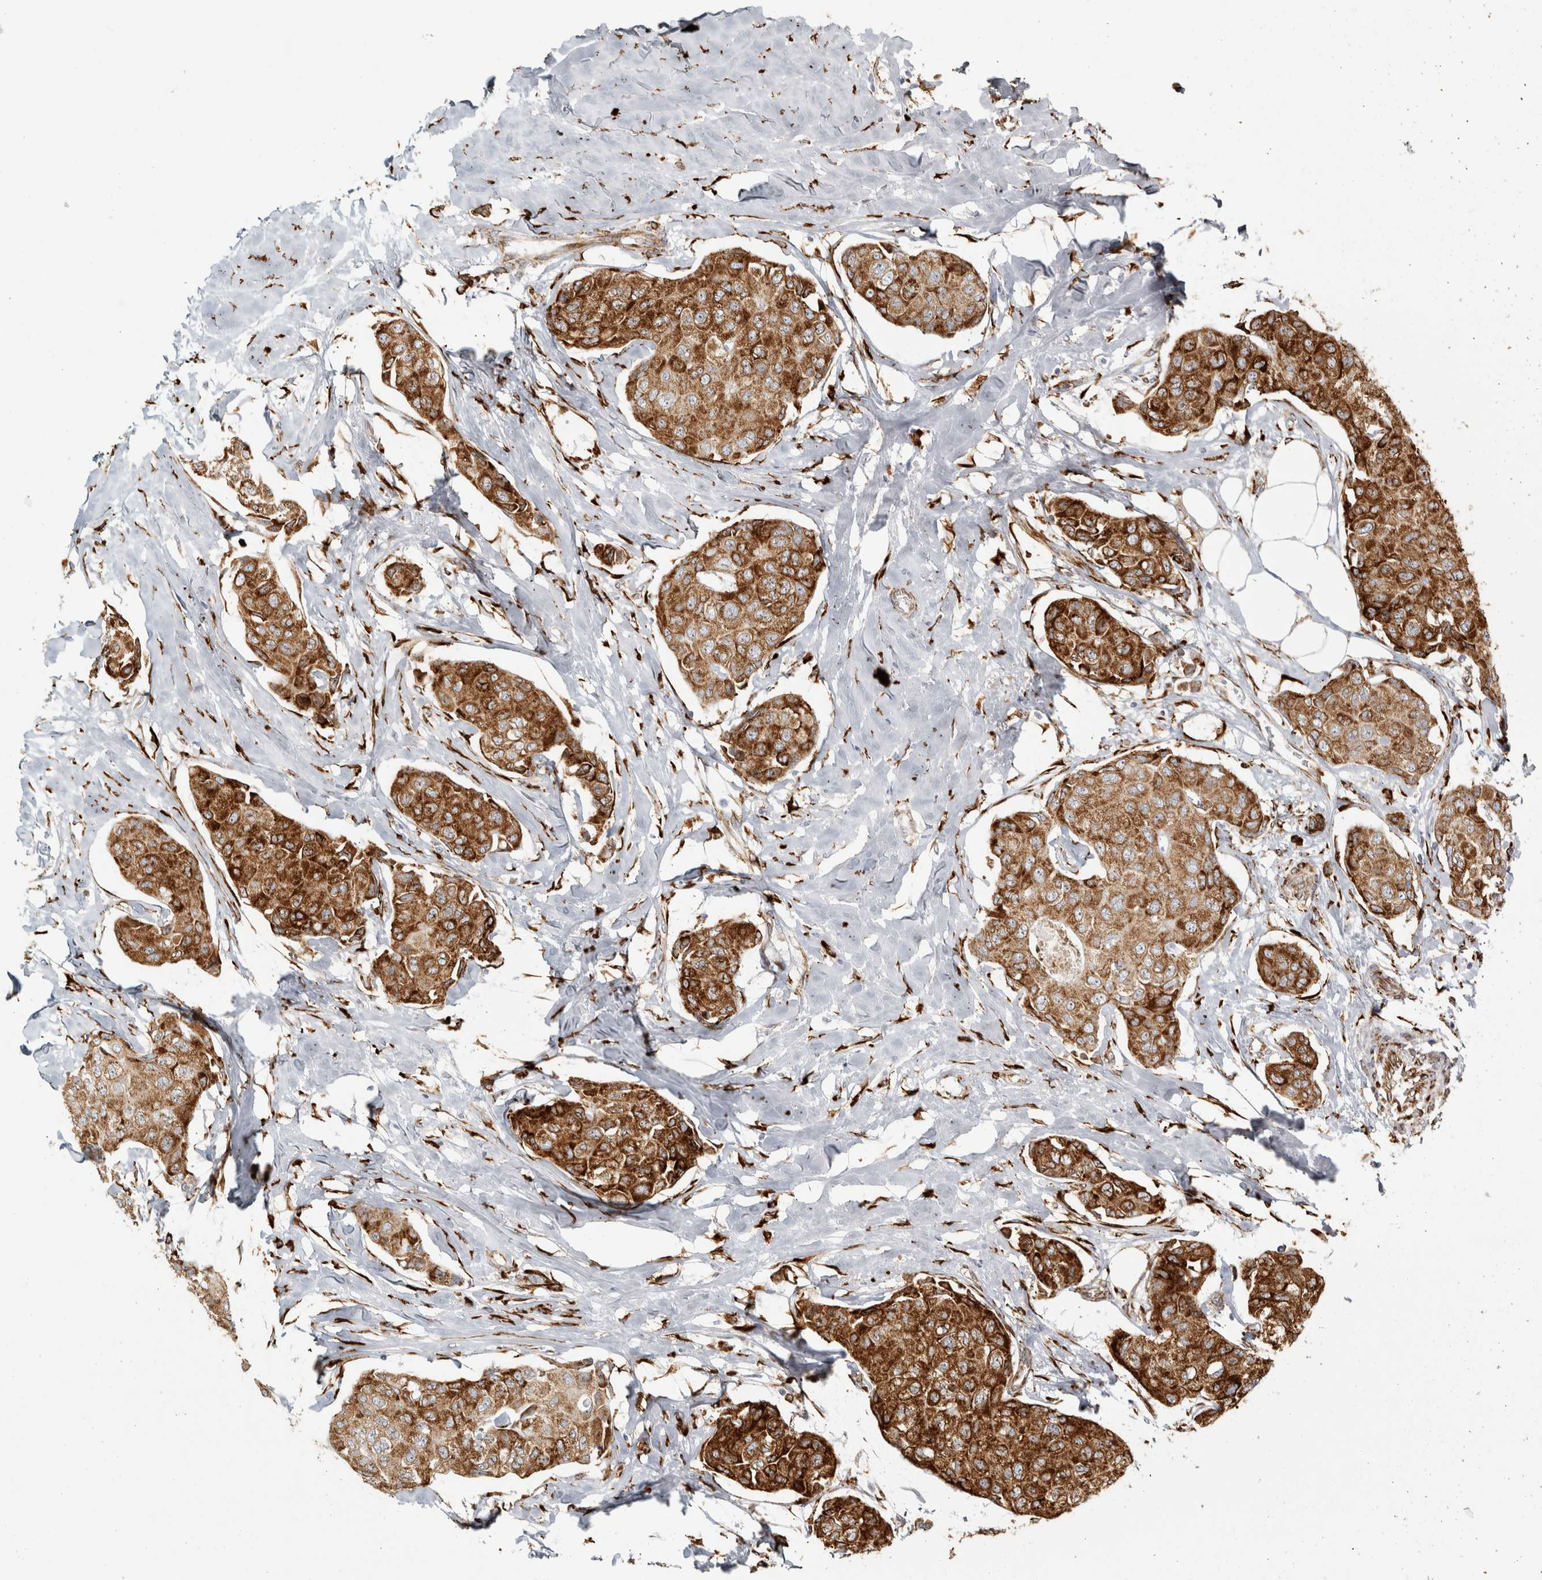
{"staining": {"intensity": "strong", "quantity": ">75%", "location": "cytoplasmic/membranous"}, "tissue": "breast cancer", "cell_type": "Tumor cells", "image_type": "cancer", "snomed": [{"axis": "morphology", "description": "Duct carcinoma"}, {"axis": "topography", "description": "Breast"}], "caption": "Human breast cancer stained with a protein marker demonstrates strong staining in tumor cells.", "gene": "OSTN", "patient": {"sex": "female", "age": 80}}